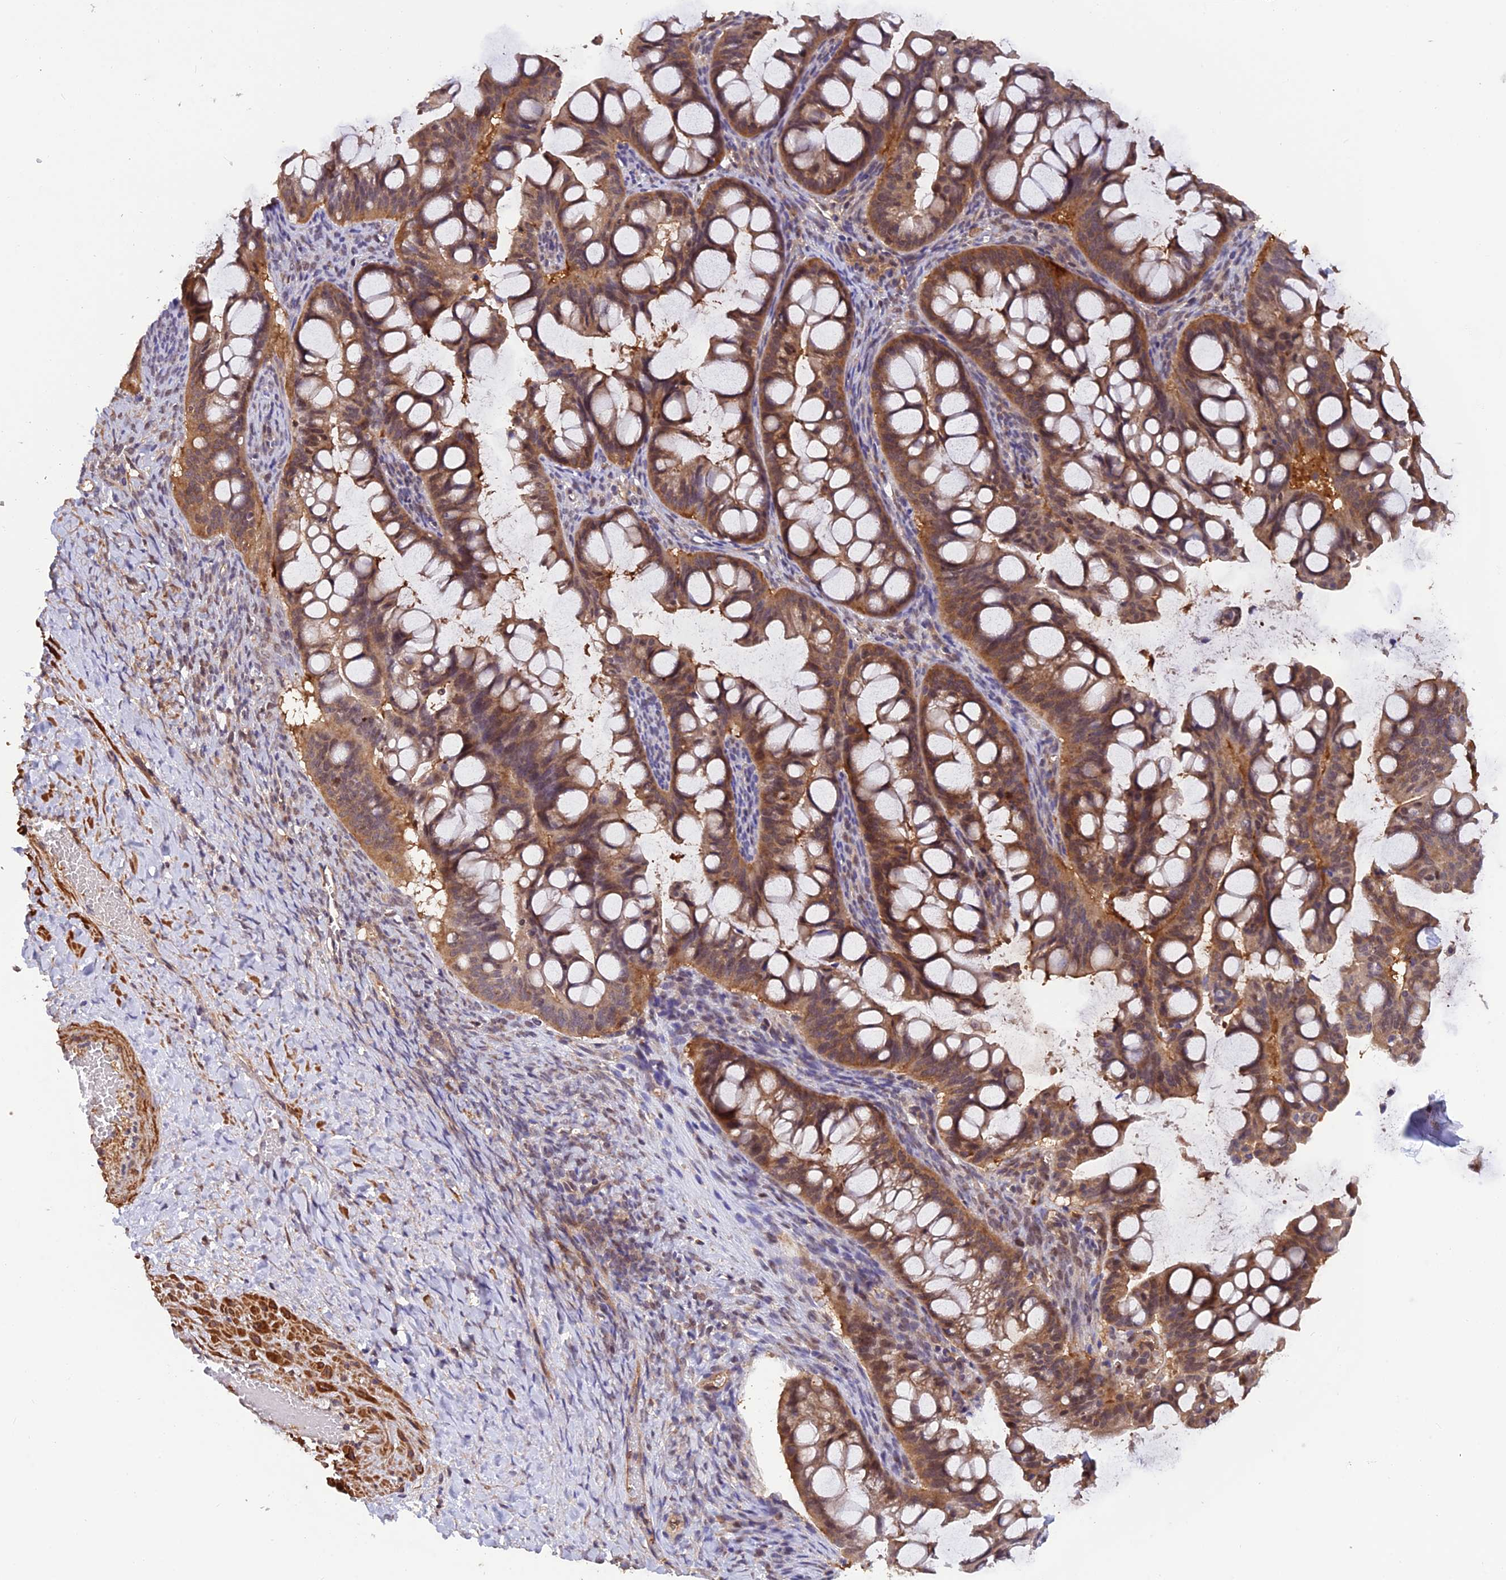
{"staining": {"intensity": "moderate", "quantity": ">75%", "location": "cytoplasmic/membranous,nuclear"}, "tissue": "ovarian cancer", "cell_type": "Tumor cells", "image_type": "cancer", "snomed": [{"axis": "morphology", "description": "Cystadenocarcinoma, mucinous, NOS"}, {"axis": "topography", "description": "Ovary"}], "caption": "Brown immunohistochemical staining in human ovarian cancer displays moderate cytoplasmic/membranous and nuclear staining in approximately >75% of tumor cells.", "gene": "PSMB3", "patient": {"sex": "female", "age": 73}}